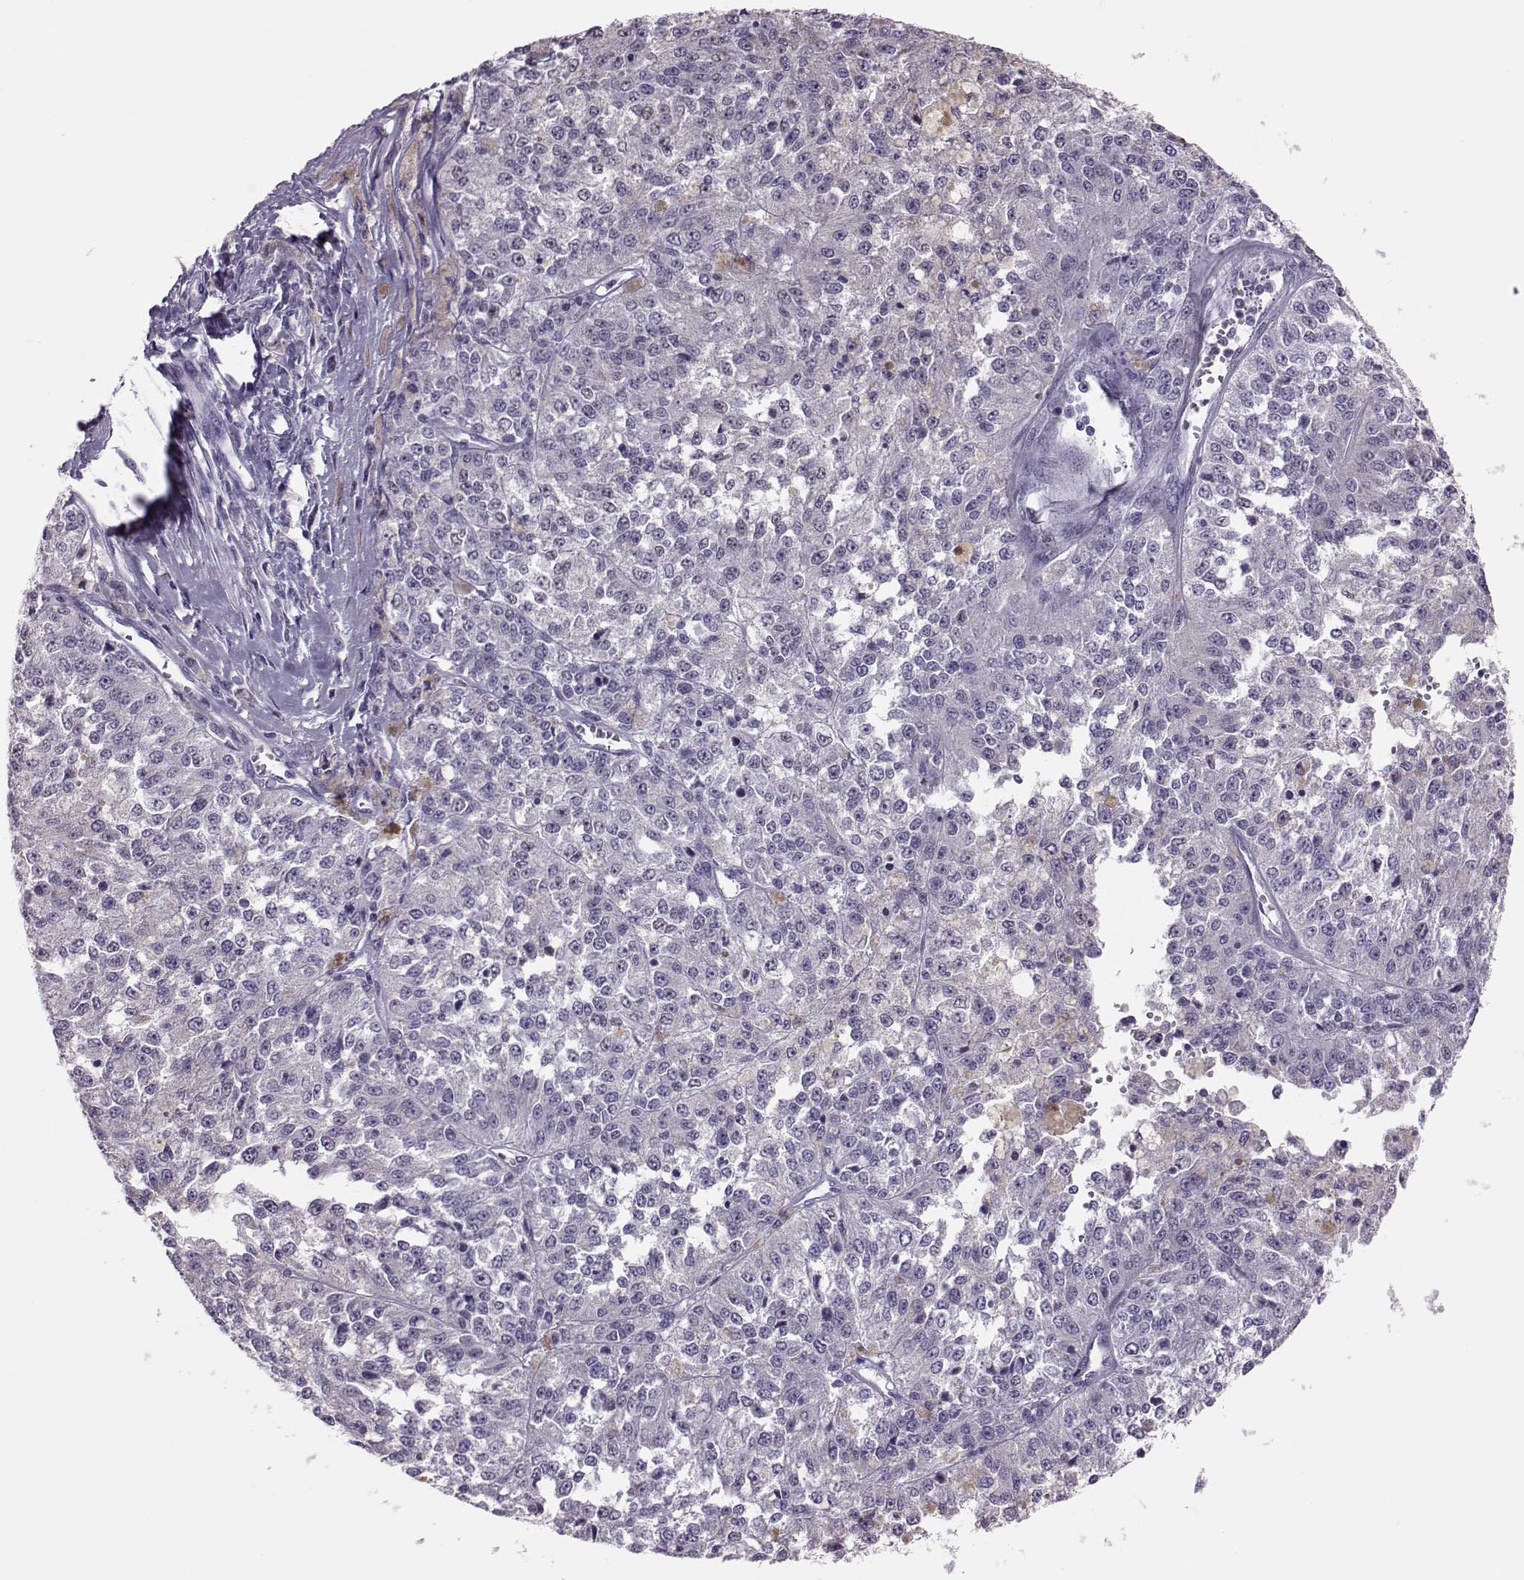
{"staining": {"intensity": "negative", "quantity": "none", "location": "none"}, "tissue": "melanoma", "cell_type": "Tumor cells", "image_type": "cancer", "snomed": [{"axis": "morphology", "description": "Malignant melanoma, Metastatic site"}, {"axis": "topography", "description": "Lymph node"}], "caption": "The photomicrograph reveals no significant positivity in tumor cells of malignant melanoma (metastatic site). (Stains: DAB (3,3'-diaminobenzidine) immunohistochemistry with hematoxylin counter stain, Microscopy: brightfield microscopy at high magnification).", "gene": "DNAAF1", "patient": {"sex": "female", "age": 64}}